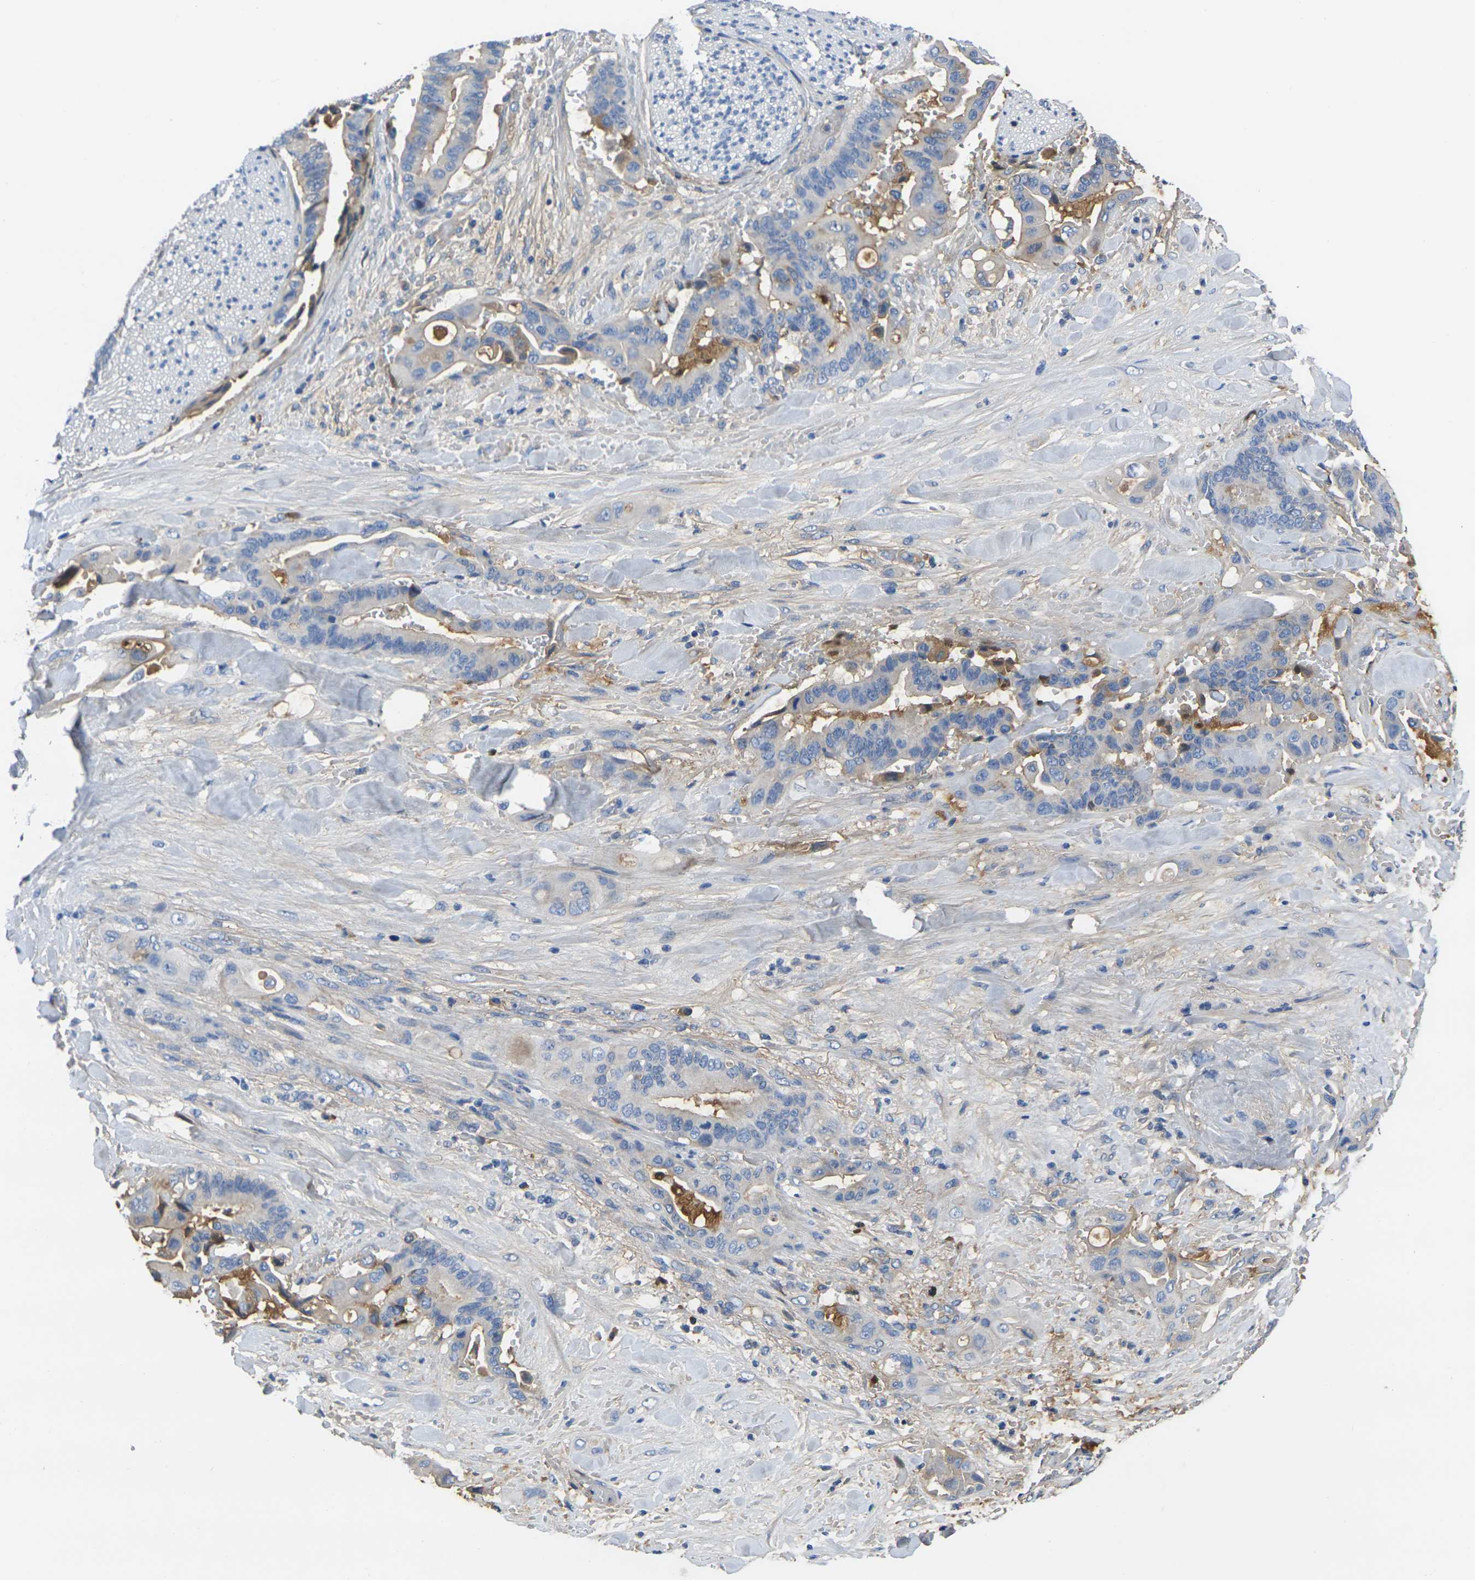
{"staining": {"intensity": "moderate", "quantity": "<25%", "location": "cytoplasmic/membranous"}, "tissue": "liver cancer", "cell_type": "Tumor cells", "image_type": "cancer", "snomed": [{"axis": "morphology", "description": "Cholangiocarcinoma"}, {"axis": "topography", "description": "Liver"}], "caption": "Cholangiocarcinoma (liver) stained for a protein (brown) exhibits moderate cytoplasmic/membranous positive staining in approximately <25% of tumor cells.", "gene": "GREM2", "patient": {"sex": "female", "age": 61}}